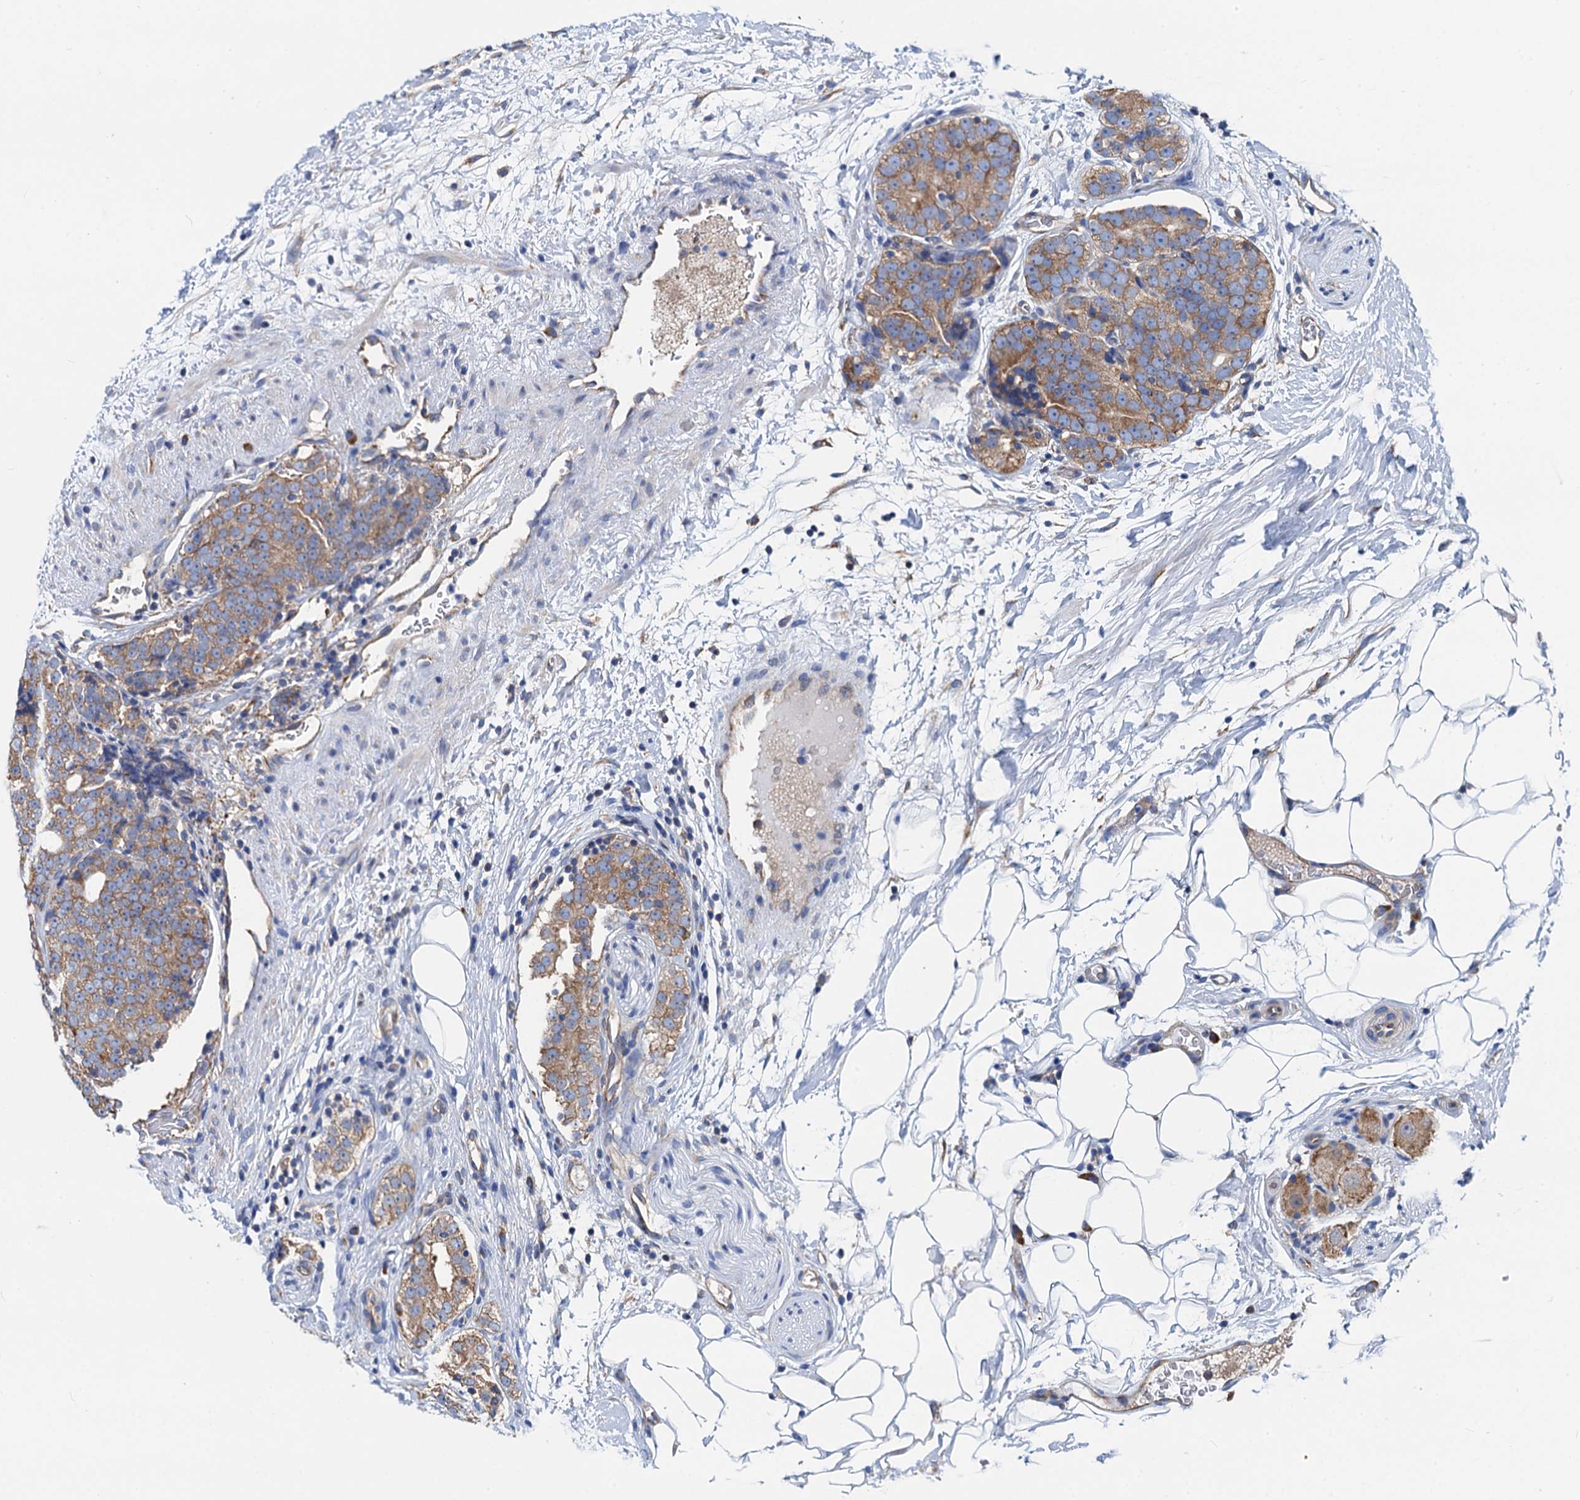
{"staining": {"intensity": "moderate", "quantity": ">75%", "location": "cytoplasmic/membranous"}, "tissue": "prostate cancer", "cell_type": "Tumor cells", "image_type": "cancer", "snomed": [{"axis": "morphology", "description": "Adenocarcinoma, High grade"}, {"axis": "topography", "description": "Prostate"}], "caption": "An image showing moderate cytoplasmic/membranous positivity in about >75% of tumor cells in prostate cancer, as visualized by brown immunohistochemical staining.", "gene": "SLC12A7", "patient": {"sex": "male", "age": 56}}